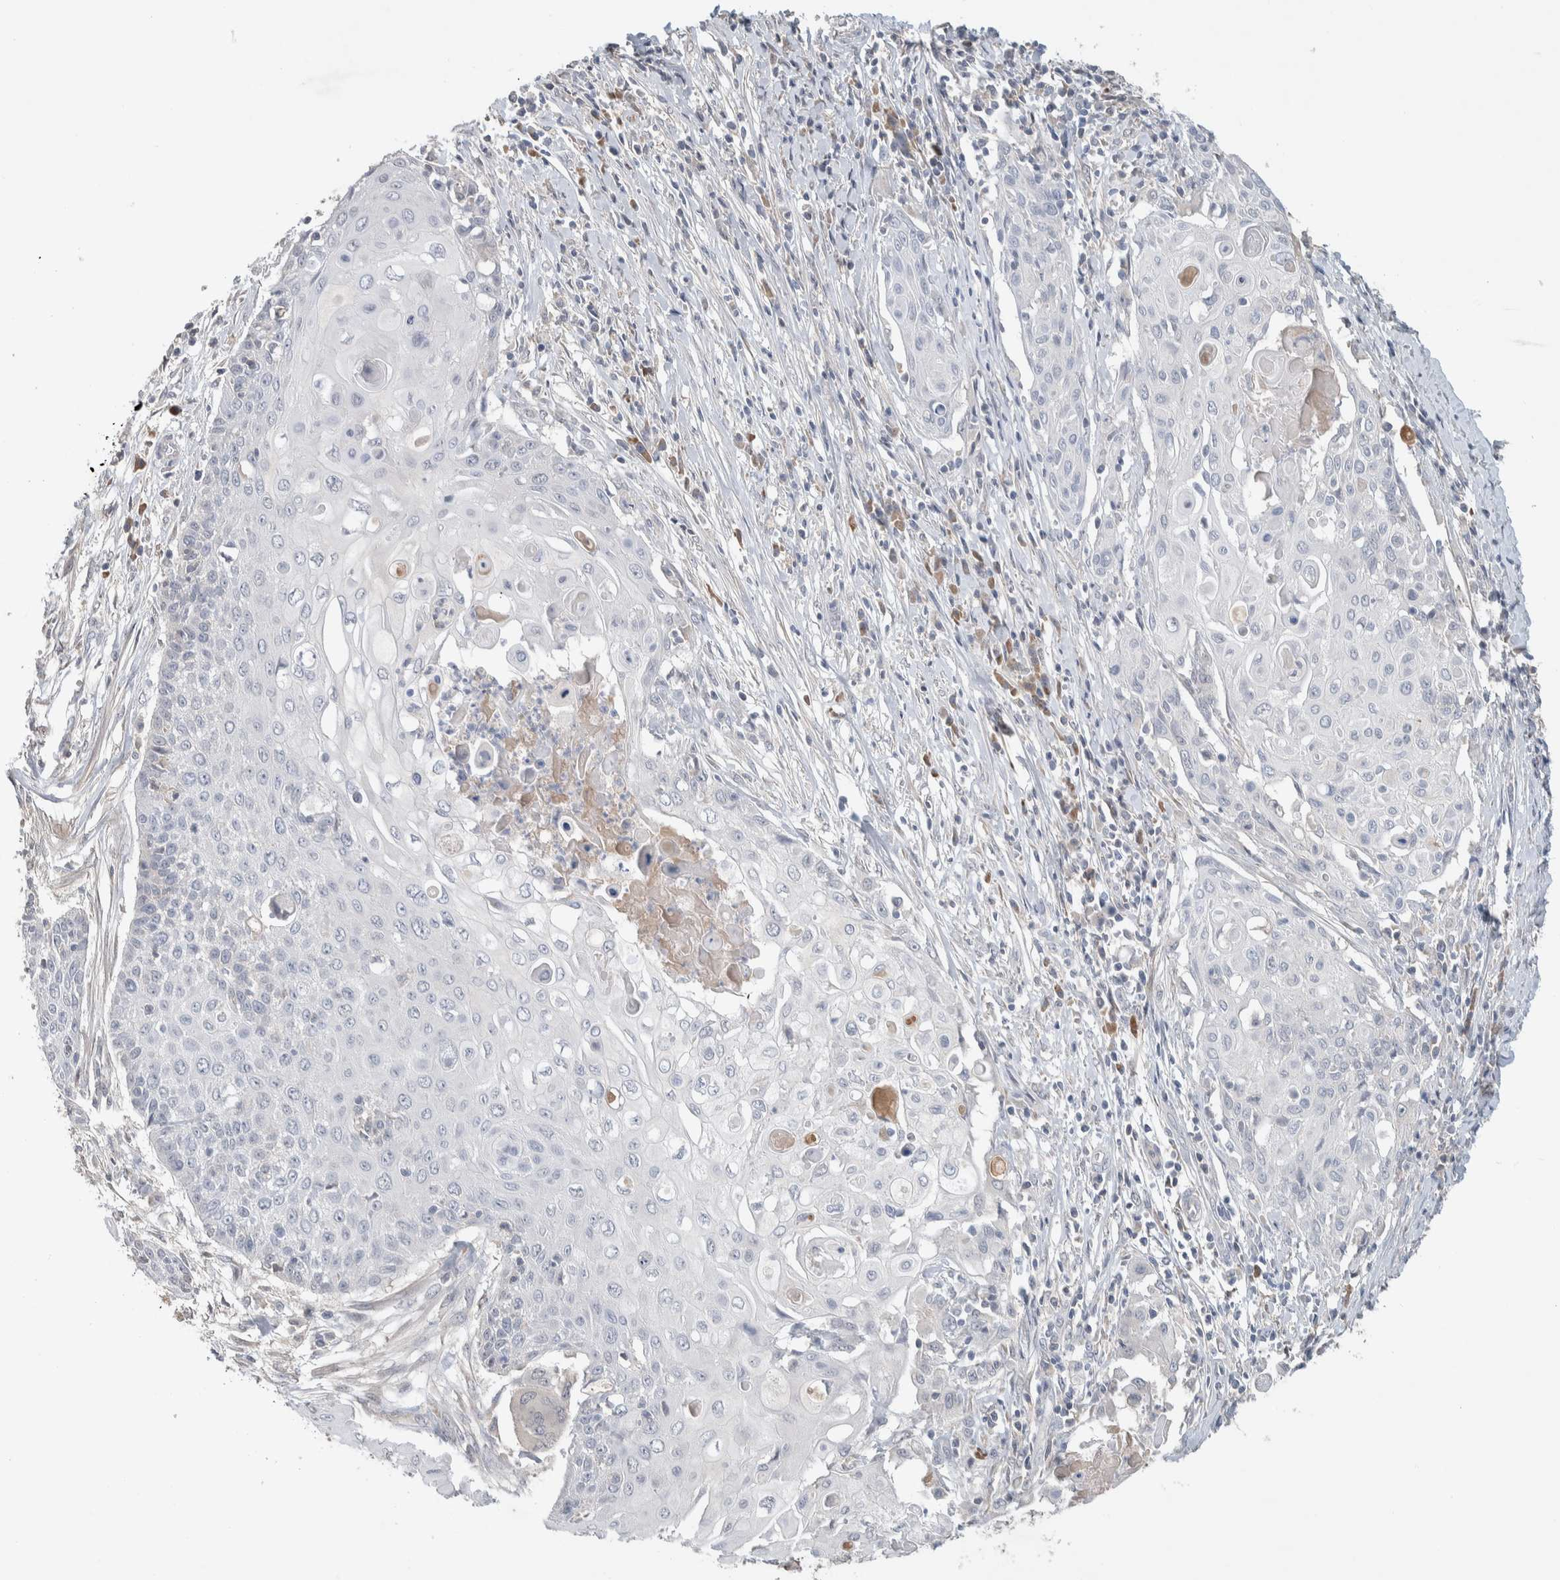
{"staining": {"intensity": "negative", "quantity": "none", "location": "none"}, "tissue": "cervical cancer", "cell_type": "Tumor cells", "image_type": "cancer", "snomed": [{"axis": "morphology", "description": "Squamous cell carcinoma, NOS"}, {"axis": "topography", "description": "Cervix"}], "caption": "A photomicrograph of squamous cell carcinoma (cervical) stained for a protein demonstrates no brown staining in tumor cells.", "gene": "DEPTOR", "patient": {"sex": "female", "age": 39}}